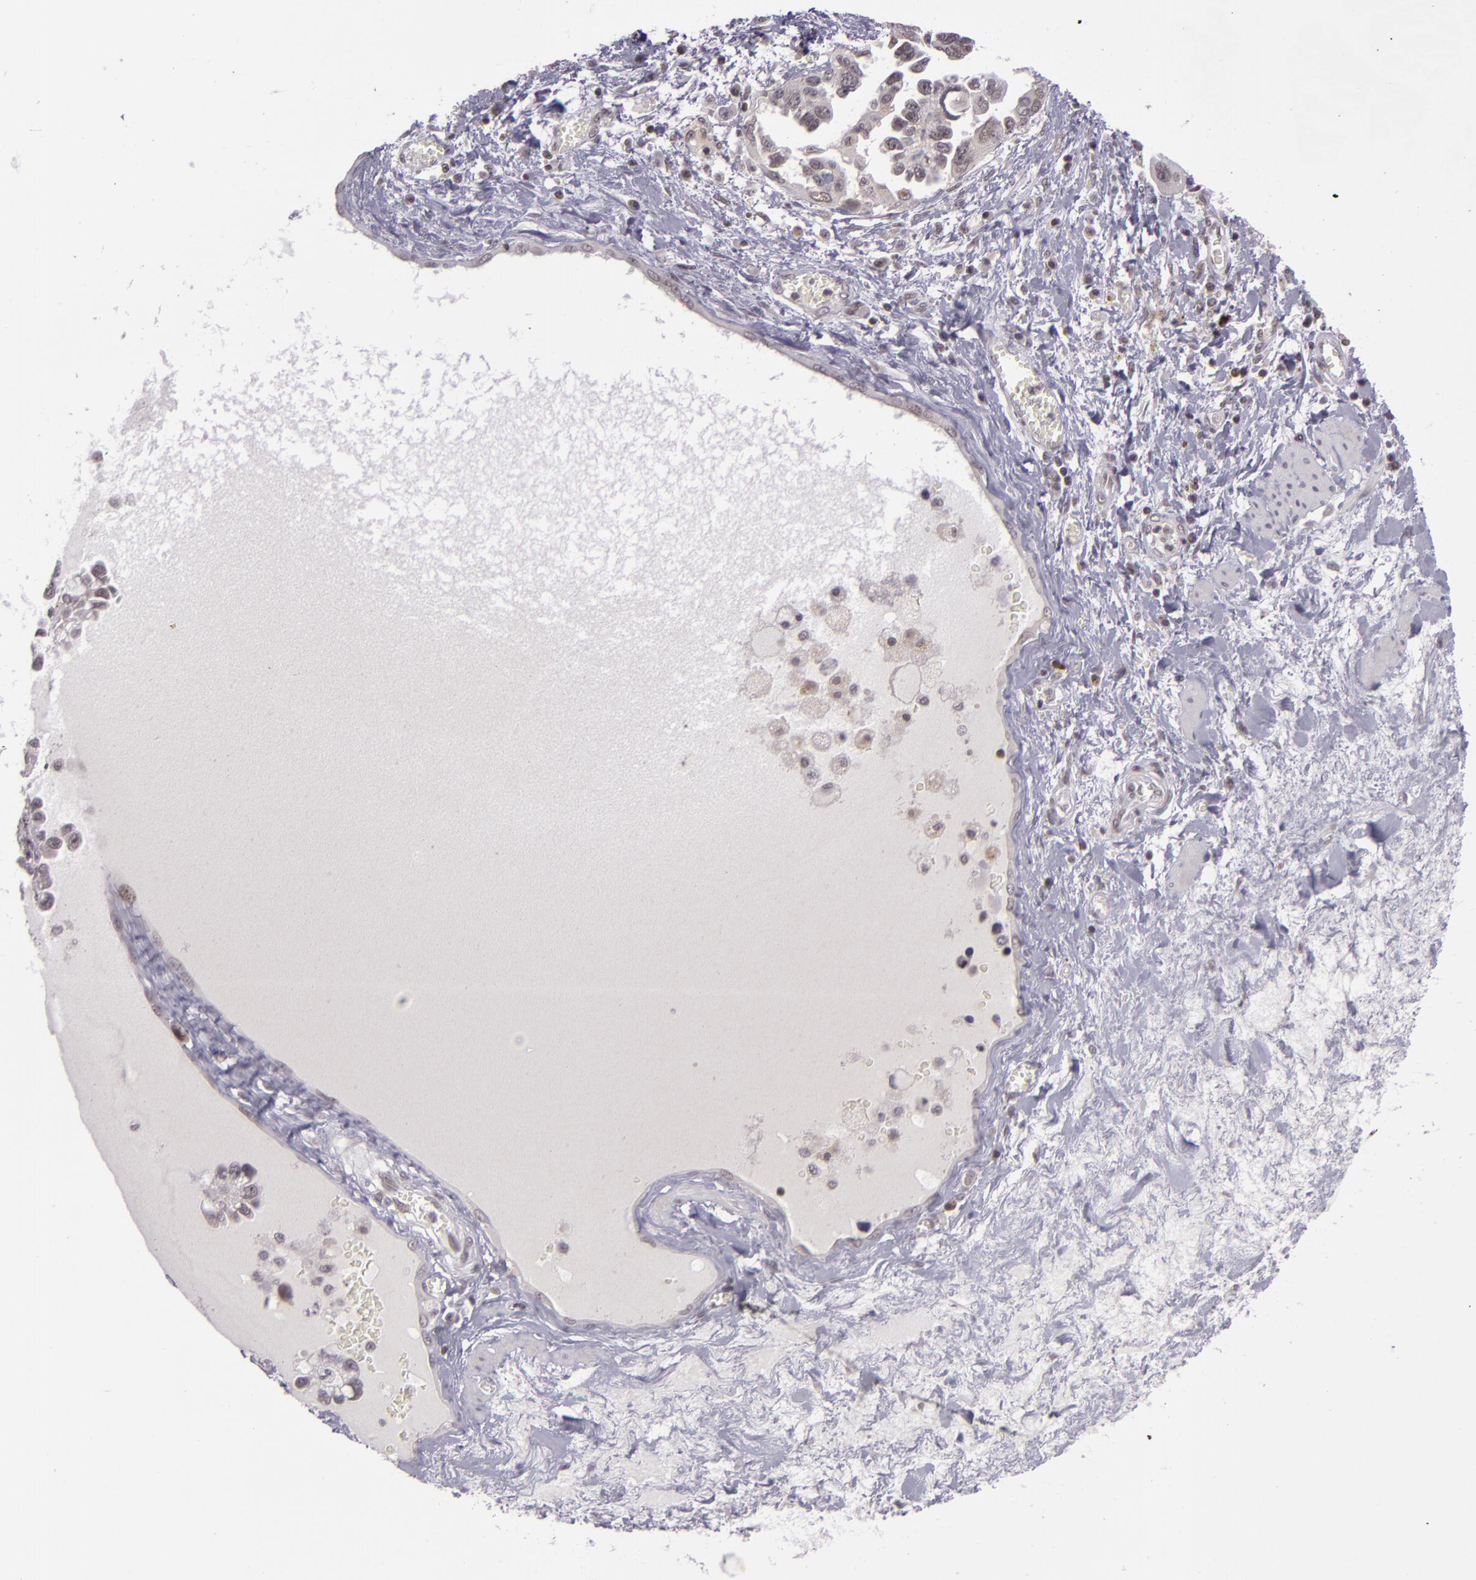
{"staining": {"intensity": "weak", "quantity": ">75%", "location": "nuclear"}, "tissue": "ovarian cancer", "cell_type": "Tumor cells", "image_type": "cancer", "snomed": [{"axis": "morphology", "description": "Cystadenocarcinoma, serous, NOS"}, {"axis": "topography", "description": "Ovary"}], "caption": "The immunohistochemical stain highlights weak nuclear expression in tumor cells of ovarian serous cystadenocarcinoma tissue.", "gene": "ZFX", "patient": {"sex": "female", "age": 63}}